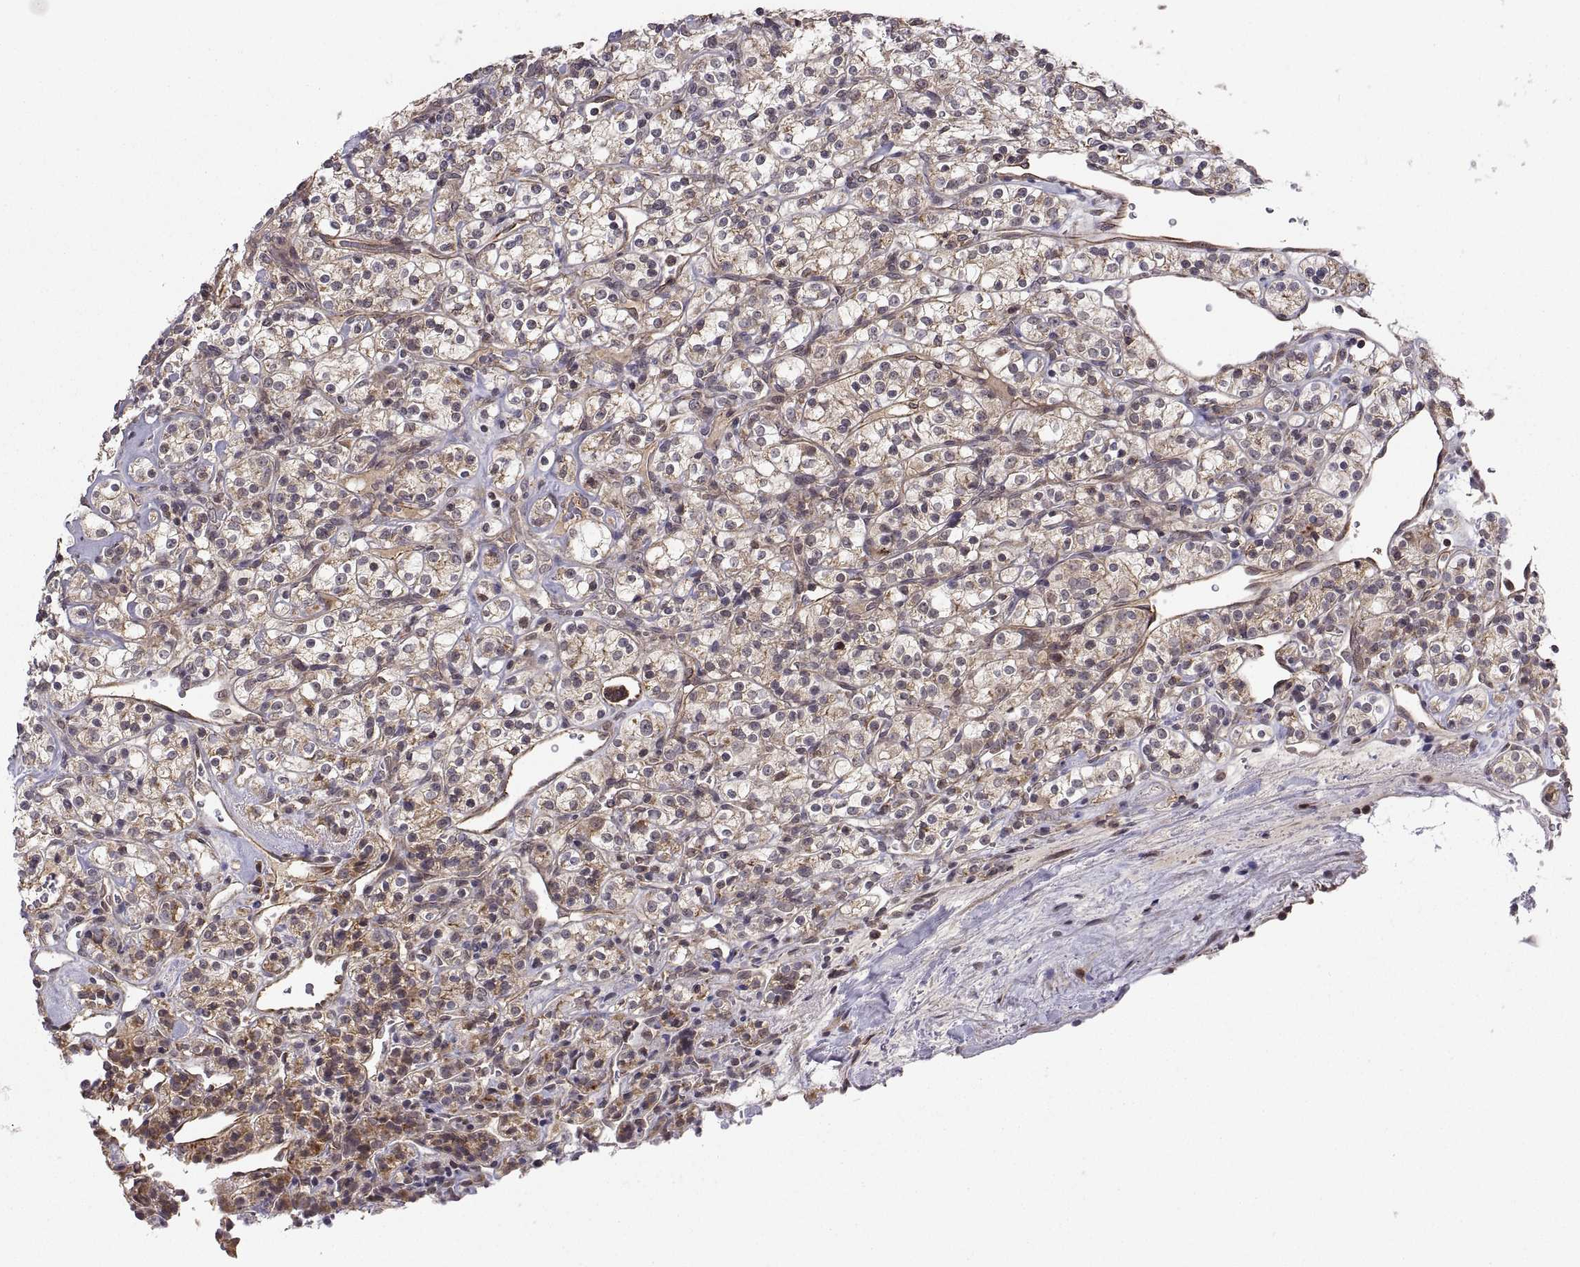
{"staining": {"intensity": "moderate", "quantity": "<25%", "location": "cytoplasmic/membranous"}, "tissue": "renal cancer", "cell_type": "Tumor cells", "image_type": "cancer", "snomed": [{"axis": "morphology", "description": "Adenocarcinoma, NOS"}, {"axis": "topography", "description": "Kidney"}], "caption": "IHC image of neoplastic tissue: renal cancer (adenocarcinoma) stained using IHC exhibits low levels of moderate protein expression localized specifically in the cytoplasmic/membranous of tumor cells, appearing as a cytoplasmic/membranous brown color.", "gene": "ABL2", "patient": {"sex": "male", "age": 77}}